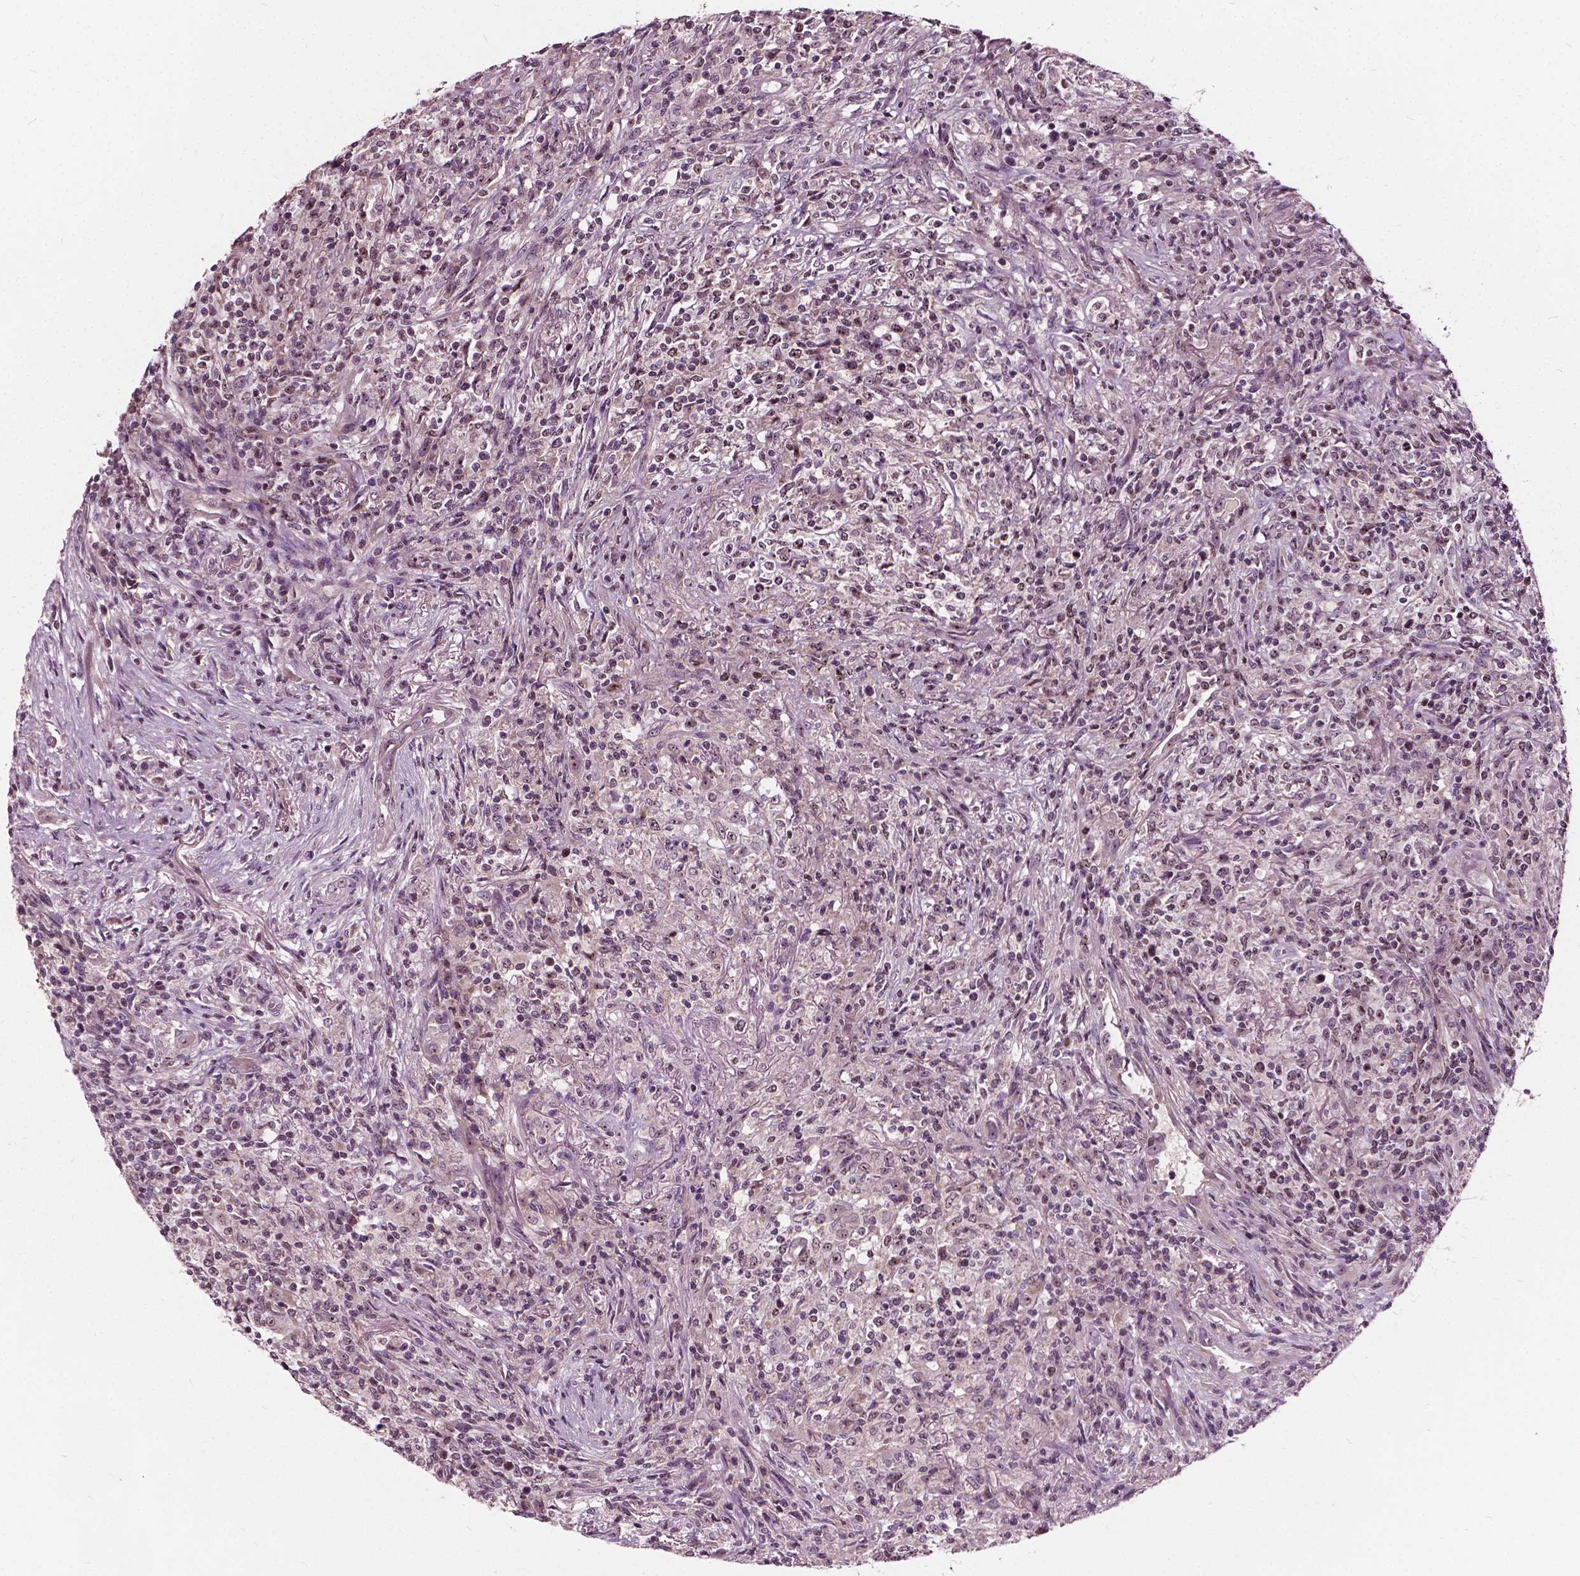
{"staining": {"intensity": "negative", "quantity": "none", "location": "none"}, "tissue": "lymphoma", "cell_type": "Tumor cells", "image_type": "cancer", "snomed": [{"axis": "morphology", "description": "Malignant lymphoma, non-Hodgkin's type, High grade"}, {"axis": "topography", "description": "Lung"}], "caption": "The IHC histopathology image has no significant expression in tumor cells of malignant lymphoma, non-Hodgkin's type (high-grade) tissue. The staining was performed using DAB (3,3'-diaminobenzidine) to visualize the protein expression in brown, while the nuclei were stained in blue with hematoxylin (Magnification: 20x).", "gene": "ODF3L2", "patient": {"sex": "male", "age": 79}}